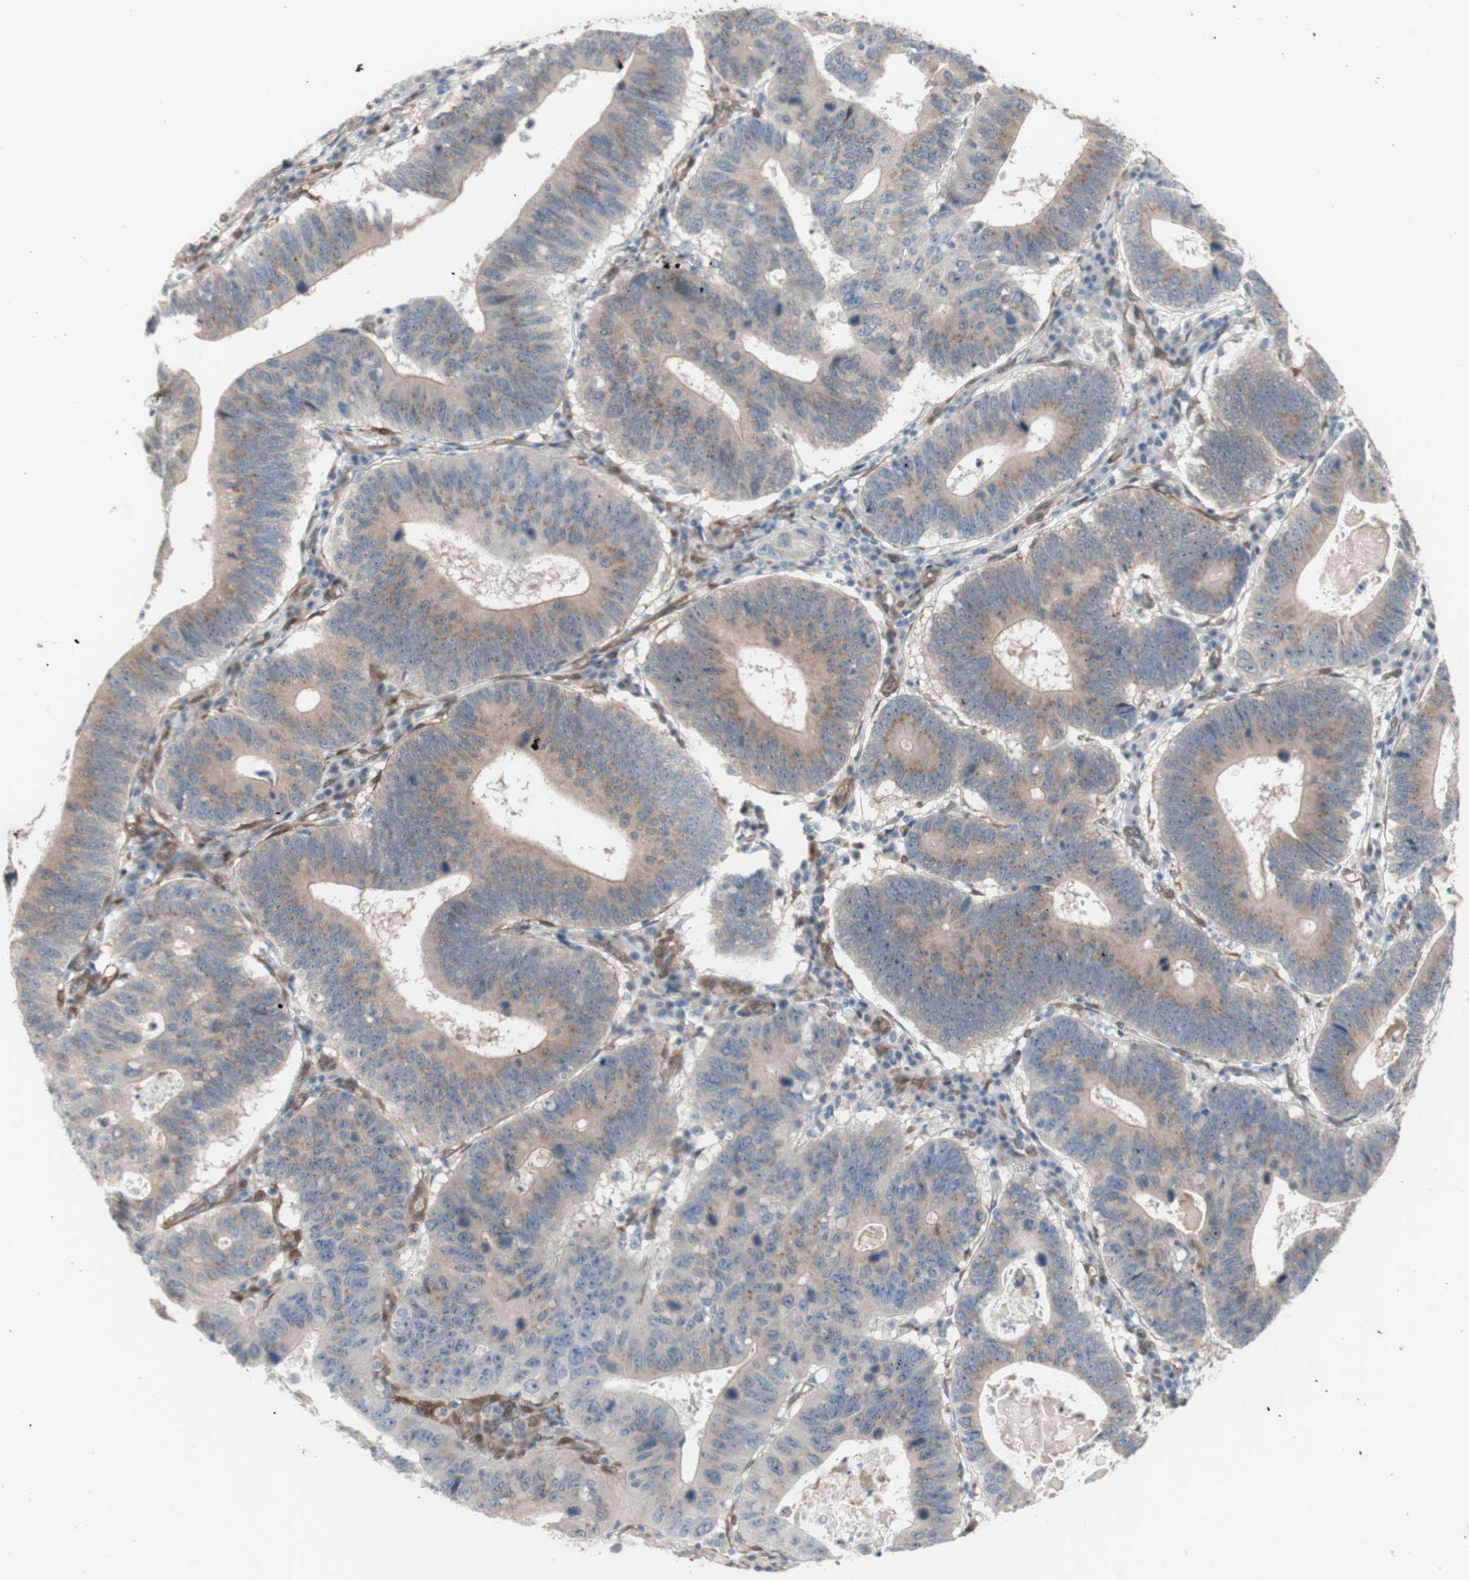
{"staining": {"intensity": "weak", "quantity": ">75%", "location": "cytoplasmic/membranous"}, "tissue": "stomach cancer", "cell_type": "Tumor cells", "image_type": "cancer", "snomed": [{"axis": "morphology", "description": "Adenocarcinoma, NOS"}, {"axis": "topography", "description": "Stomach"}], "caption": "Immunohistochemical staining of adenocarcinoma (stomach) shows low levels of weak cytoplasmic/membranous protein positivity in about >75% of tumor cells. (DAB IHC, brown staining for protein, blue staining for nuclei).", "gene": "CNN3", "patient": {"sex": "male", "age": 59}}